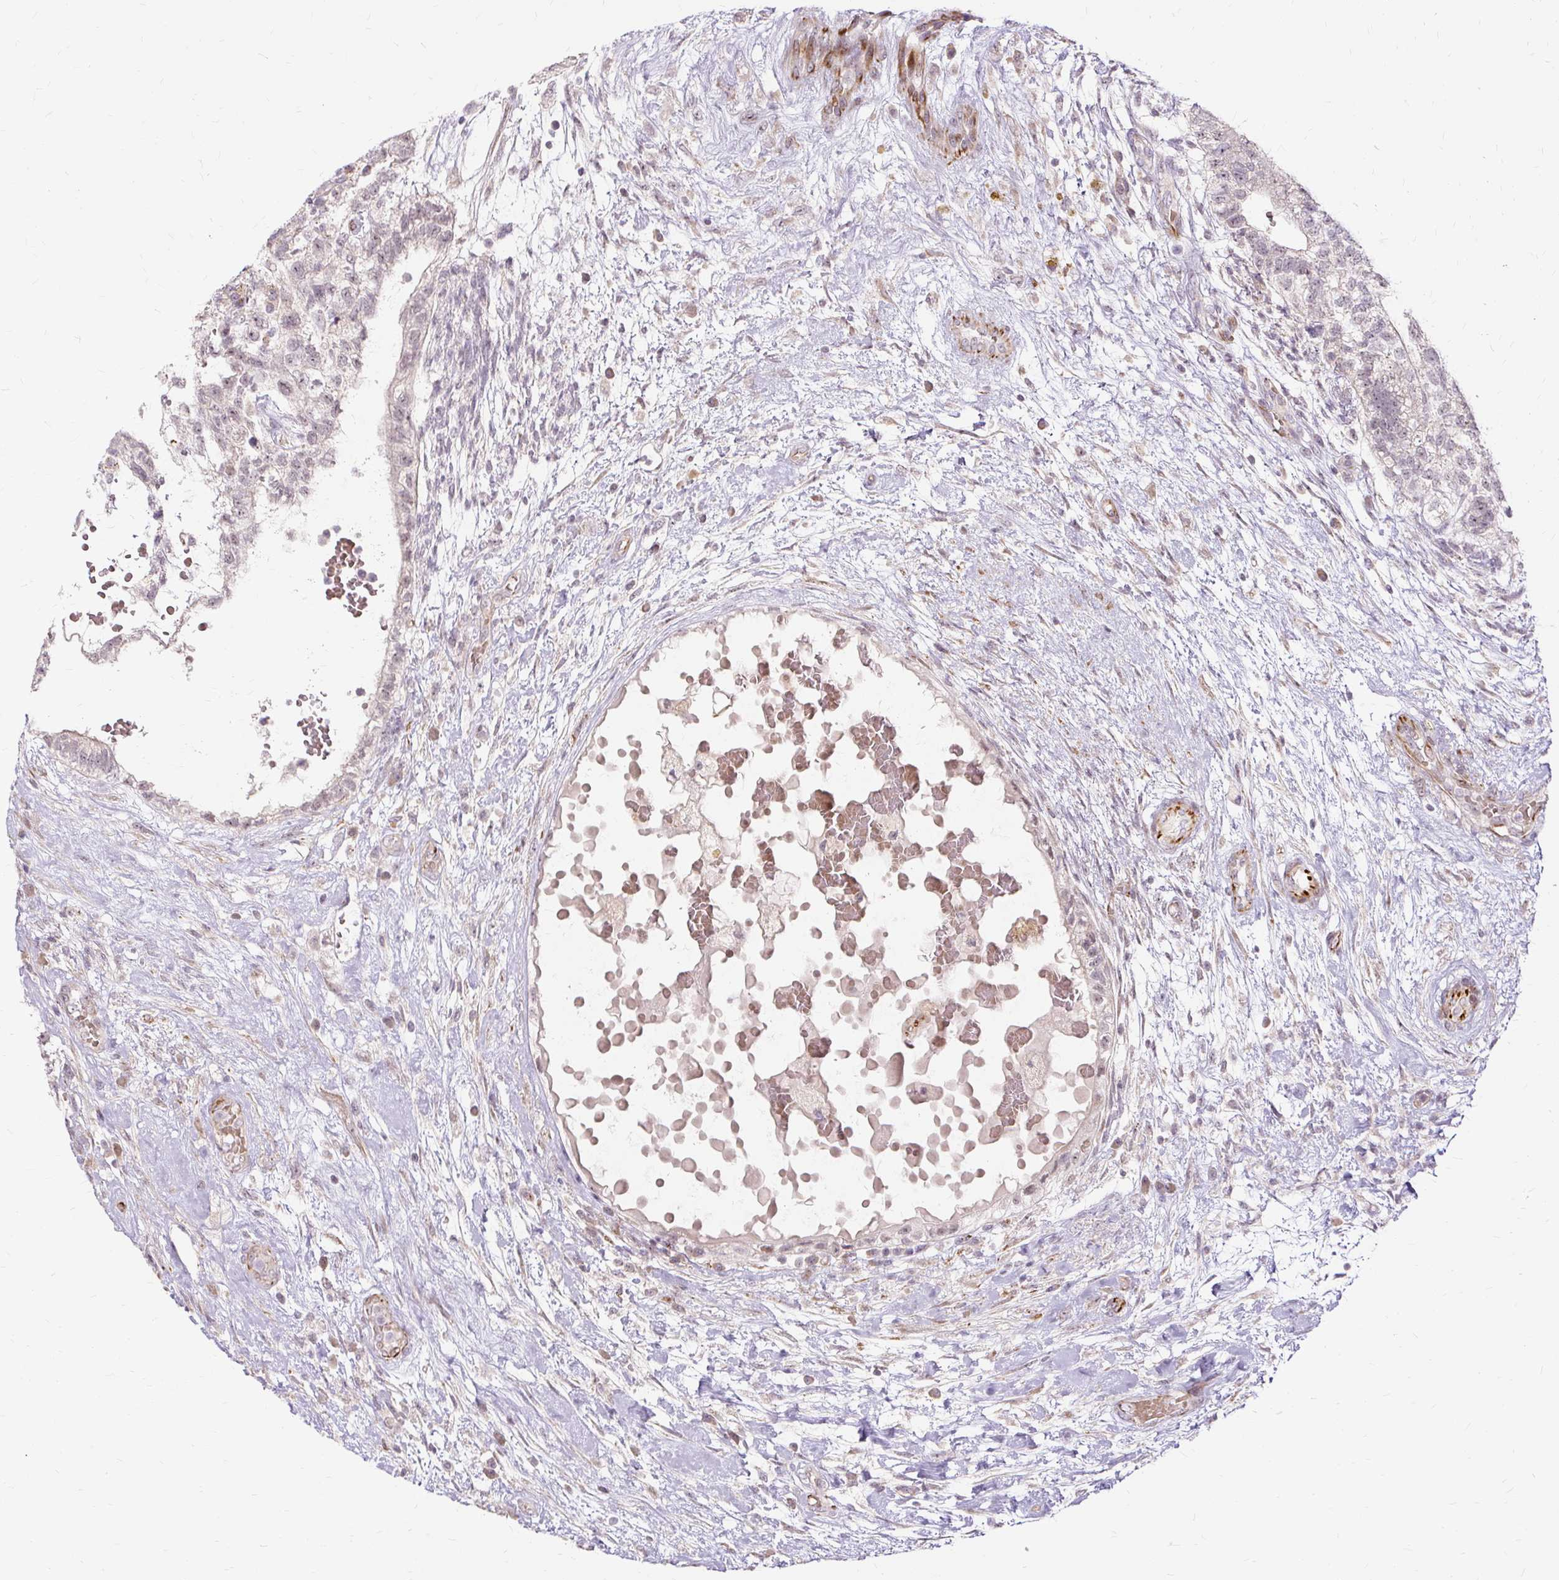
{"staining": {"intensity": "weak", "quantity": "<25%", "location": "nuclear"}, "tissue": "testis cancer", "cell_type": "Tumor cells", "image_type": "cancer", "snomed": [{"axis": "morphology", "description": "Normal tissue, NOS"}, {"axis": "morphology", "description": "Carcinoma, Embryonal, NOS"}, {"axis": "topography", "description": "Testis"}], "caption": "High power microscopy micrograph of an immunohistochemistry (IHC) micrograph of testis cancer, revealing no significant staining in tumor cells. (DAB (3,3'-diaminobenzidine) immunohistochemistry (IHC) with hematoxylin counter stain).", "gene": "MMACHC", "patient": {"sex": "male", "age": 32}}